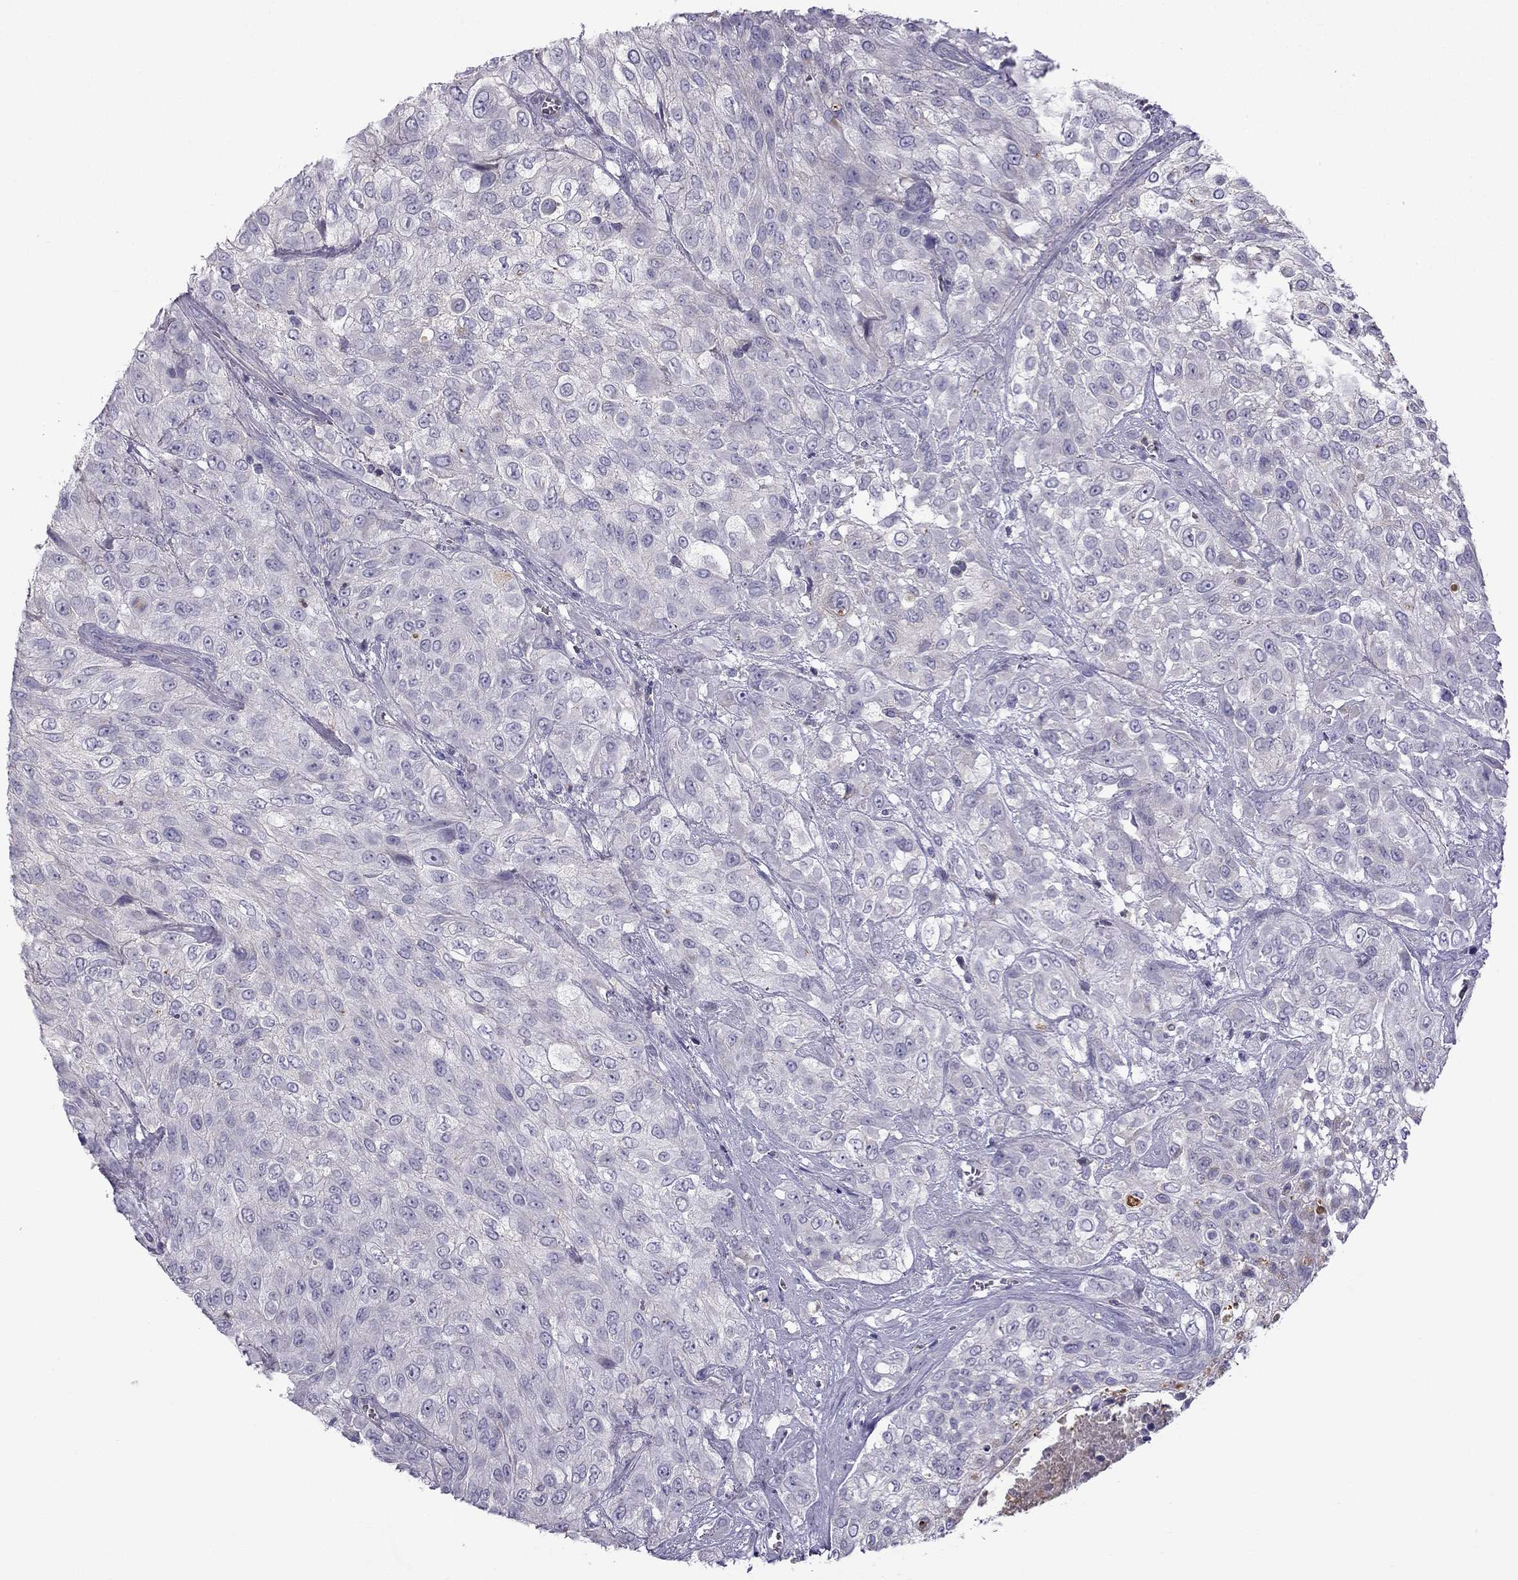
{"staining": {"intensity": "negative", "quantity": "none", "location": "none"}, "tissue": "urothelial cancer", "cell_type": "Tumor cells", "image_type": "cancer", "snomed": [{"axis": "morphology", "description": "Urothelial carcinoma, High grade"}, {"axis": "topography", "description": "Urinary bladder"}], "caption": "This photomicrograph is of urothelial carcinoma (high-grade) stained with IHC to label a protein in brown with the nuclei are counter-stained blue. There is no staining in tumor cells. (DAB IHC with hematoxylin counter stain).", "gene": "STOML3", "patient": {"sex": "male", "age": 57}}